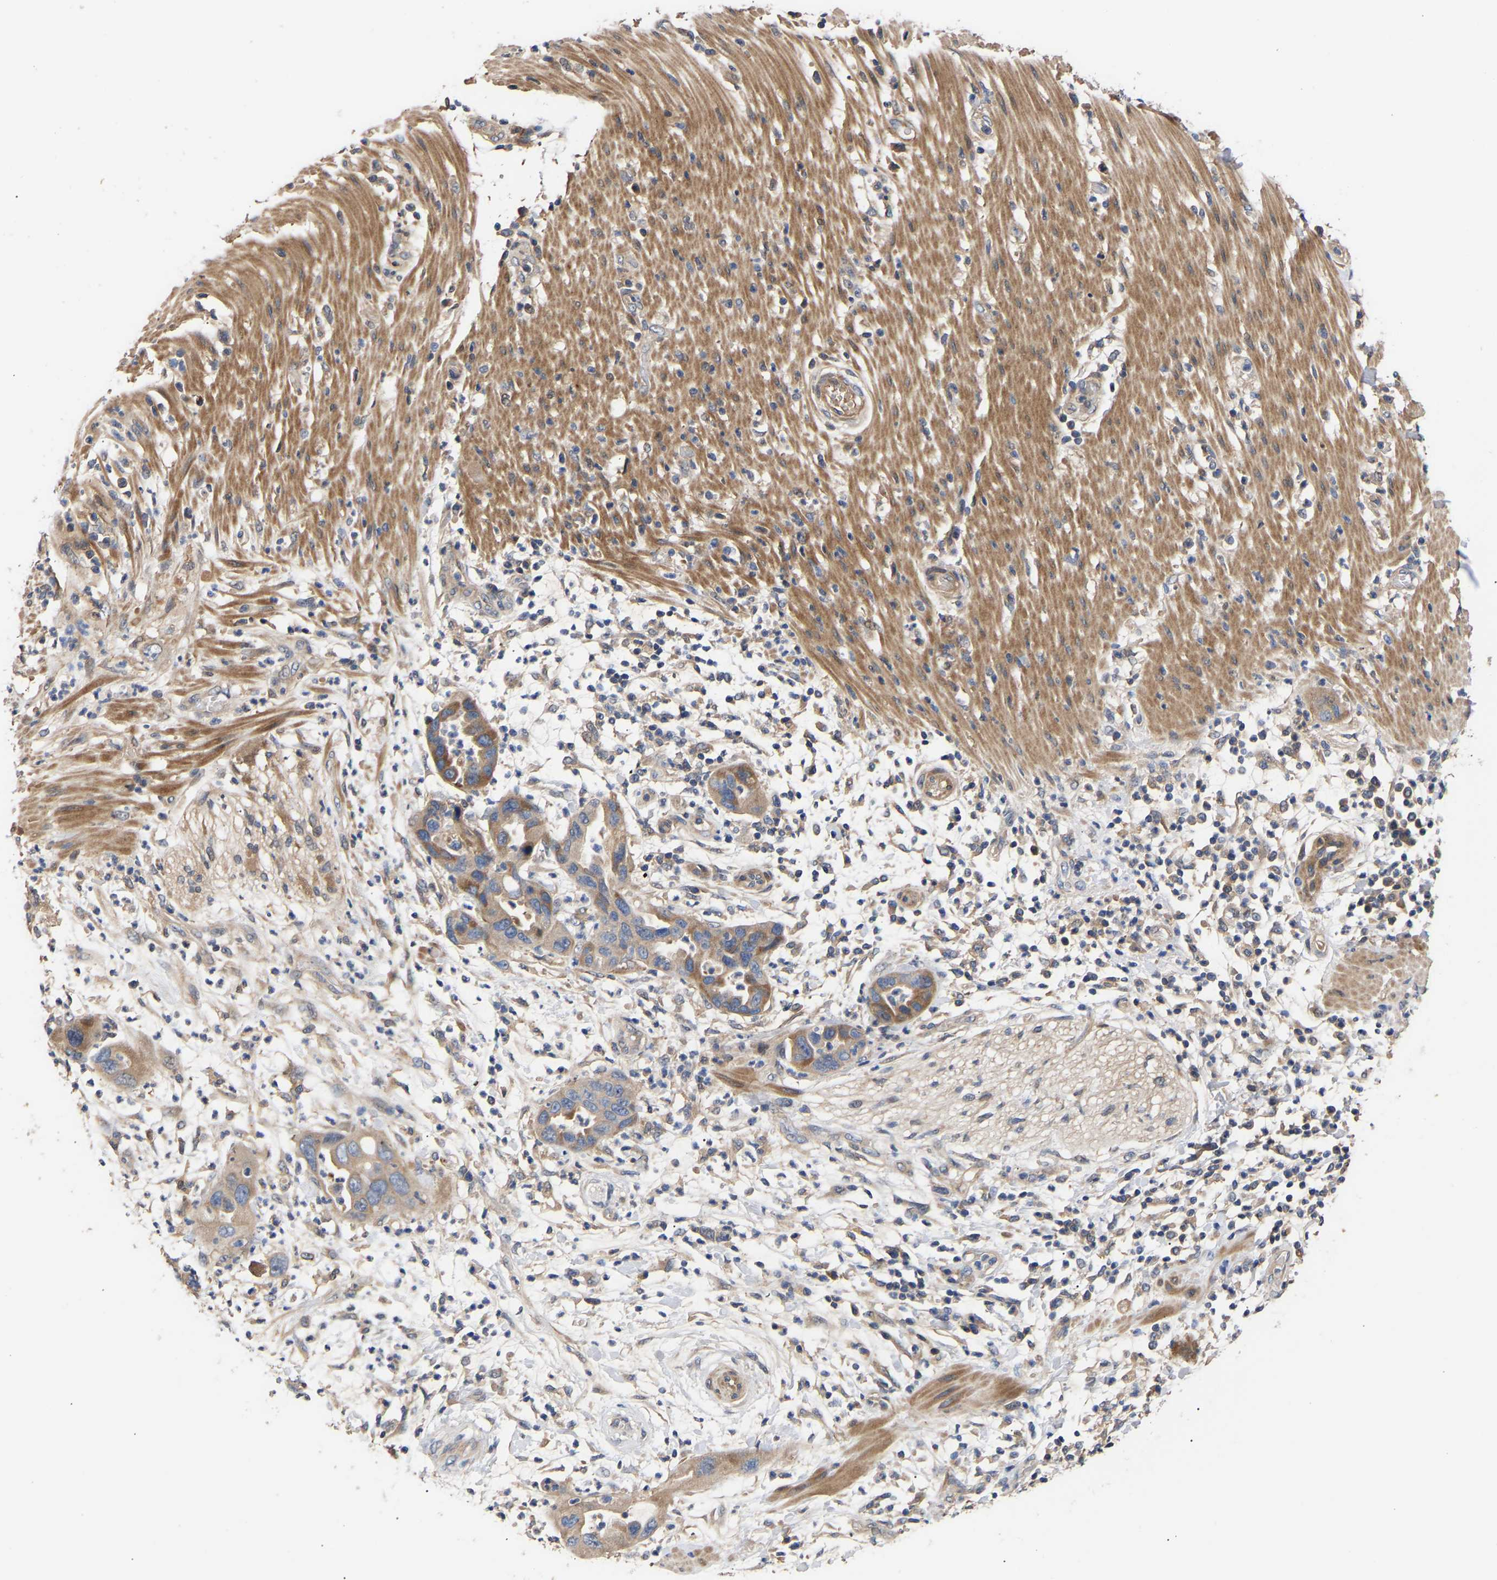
{"staining": {"intensity": "moderate", "quantity": "25%-75%", "location": "cytoplasmic/membranous"}, "tissue": "pancreatic cancer", "cell_type": "Tumor cells", "image_type": "cancer", "snomed": [{"axis": "morphology", "description": "Adenocarcinoma, NOS"}, {"axis": "topography", "description": "Pancreas"}], "caption": "Immunohistochemical staining of human adenocarcinoma (pancreatic) exhibits moderate cytoplasmic/membranous protein positivity in approximately 25%-75% of tumor cells.", "gene": "KASH5", "patient": {"sex": "female", "age": 71}}